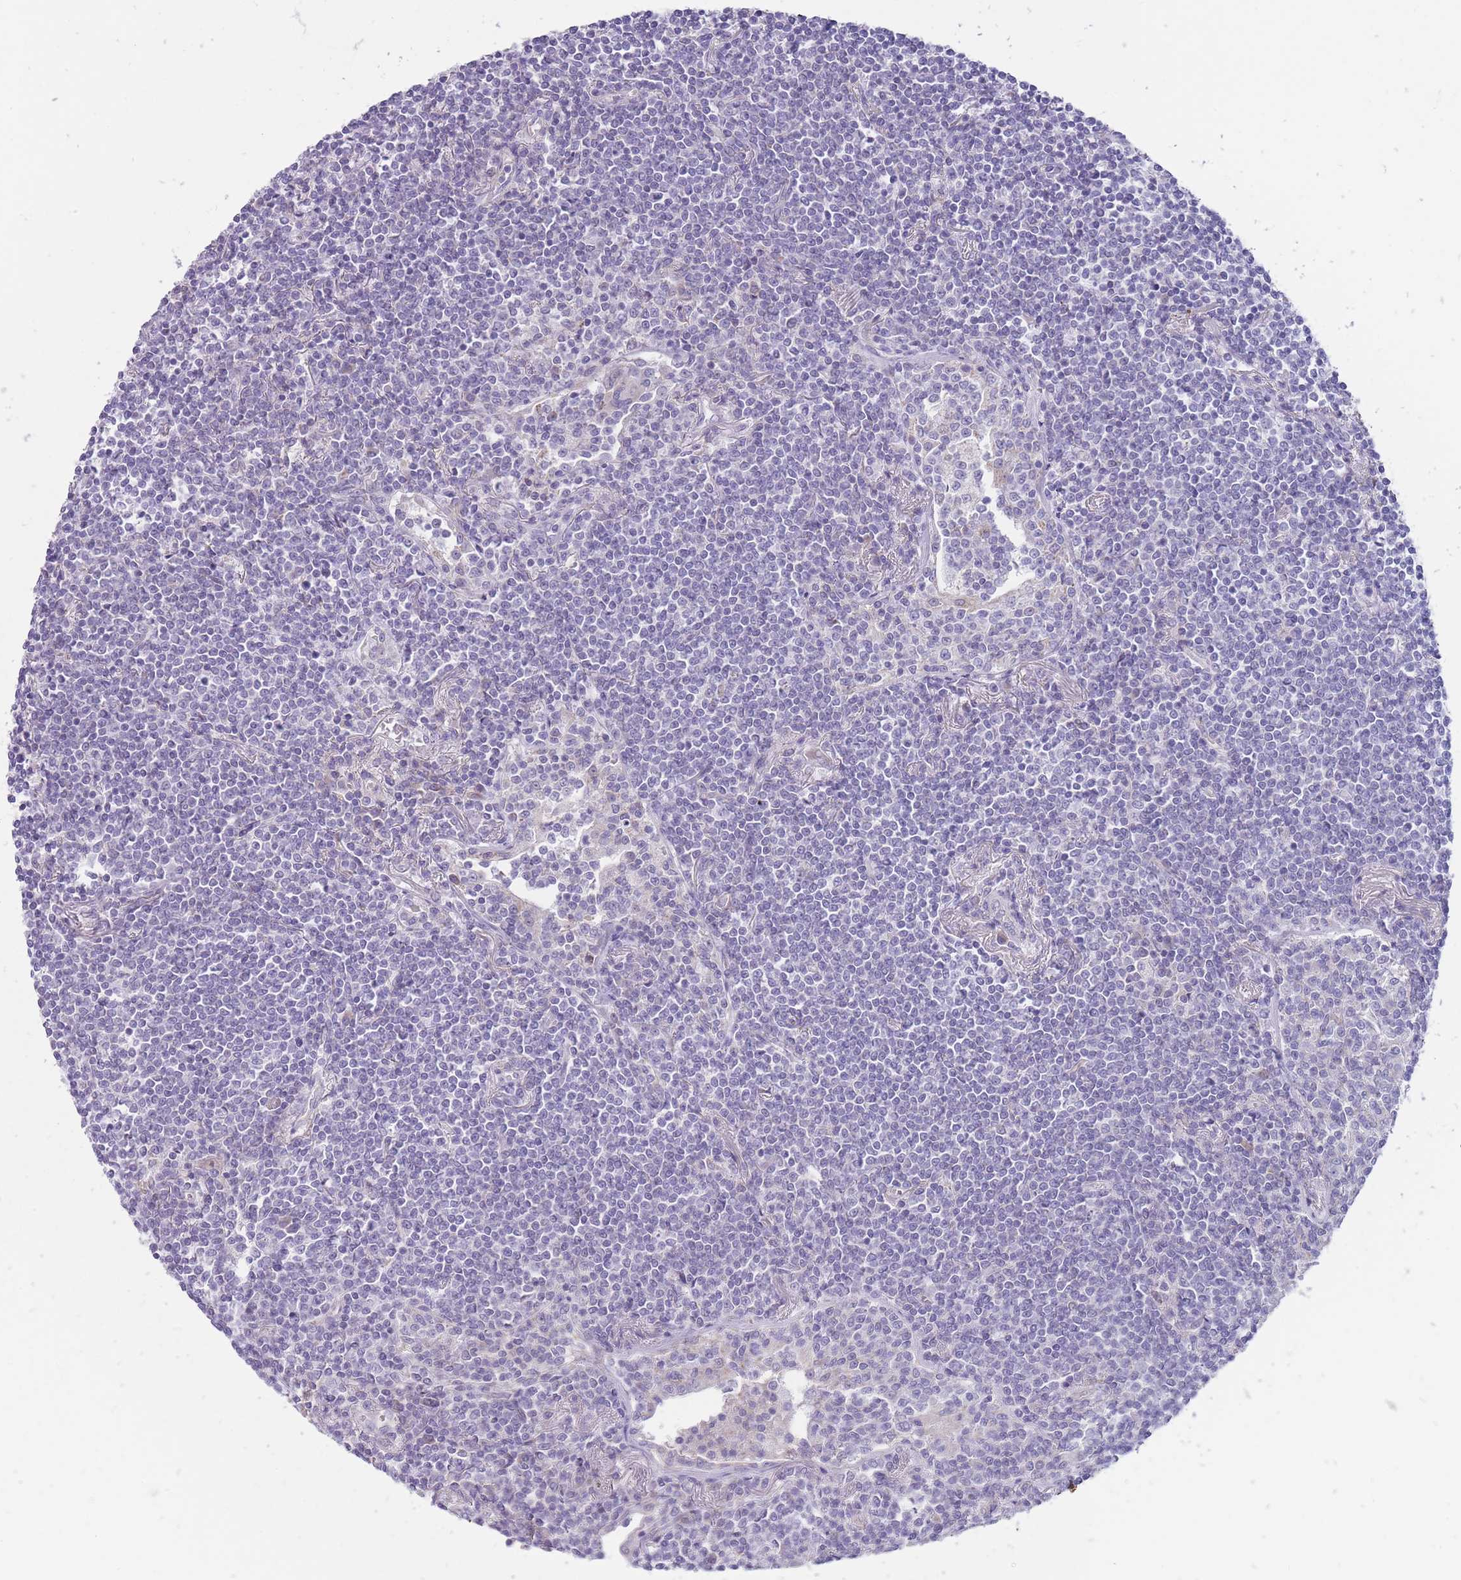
{"staining": {"intensity": "negative", "quantity": "none", "location": "none"}, "tissue": "lymphoma", "cell_type": "Tumor cells", "image_type": "cancer", "snomed": [{"axis": "morphology", "description": "Malignant lymphoma, non-Hodgkin's type, Low grade"}, {"axis": "topography", "description": "Lung"}], "caption": "Immunohistochemistry histopathology image of human malignant lymphoma, non-Hodgkin's type (low-grade) stained for a protein (brown), which displays no expression in tumor cells.", "gene": "ERICH4", "patient": {"sex": "female", "age": 71}}